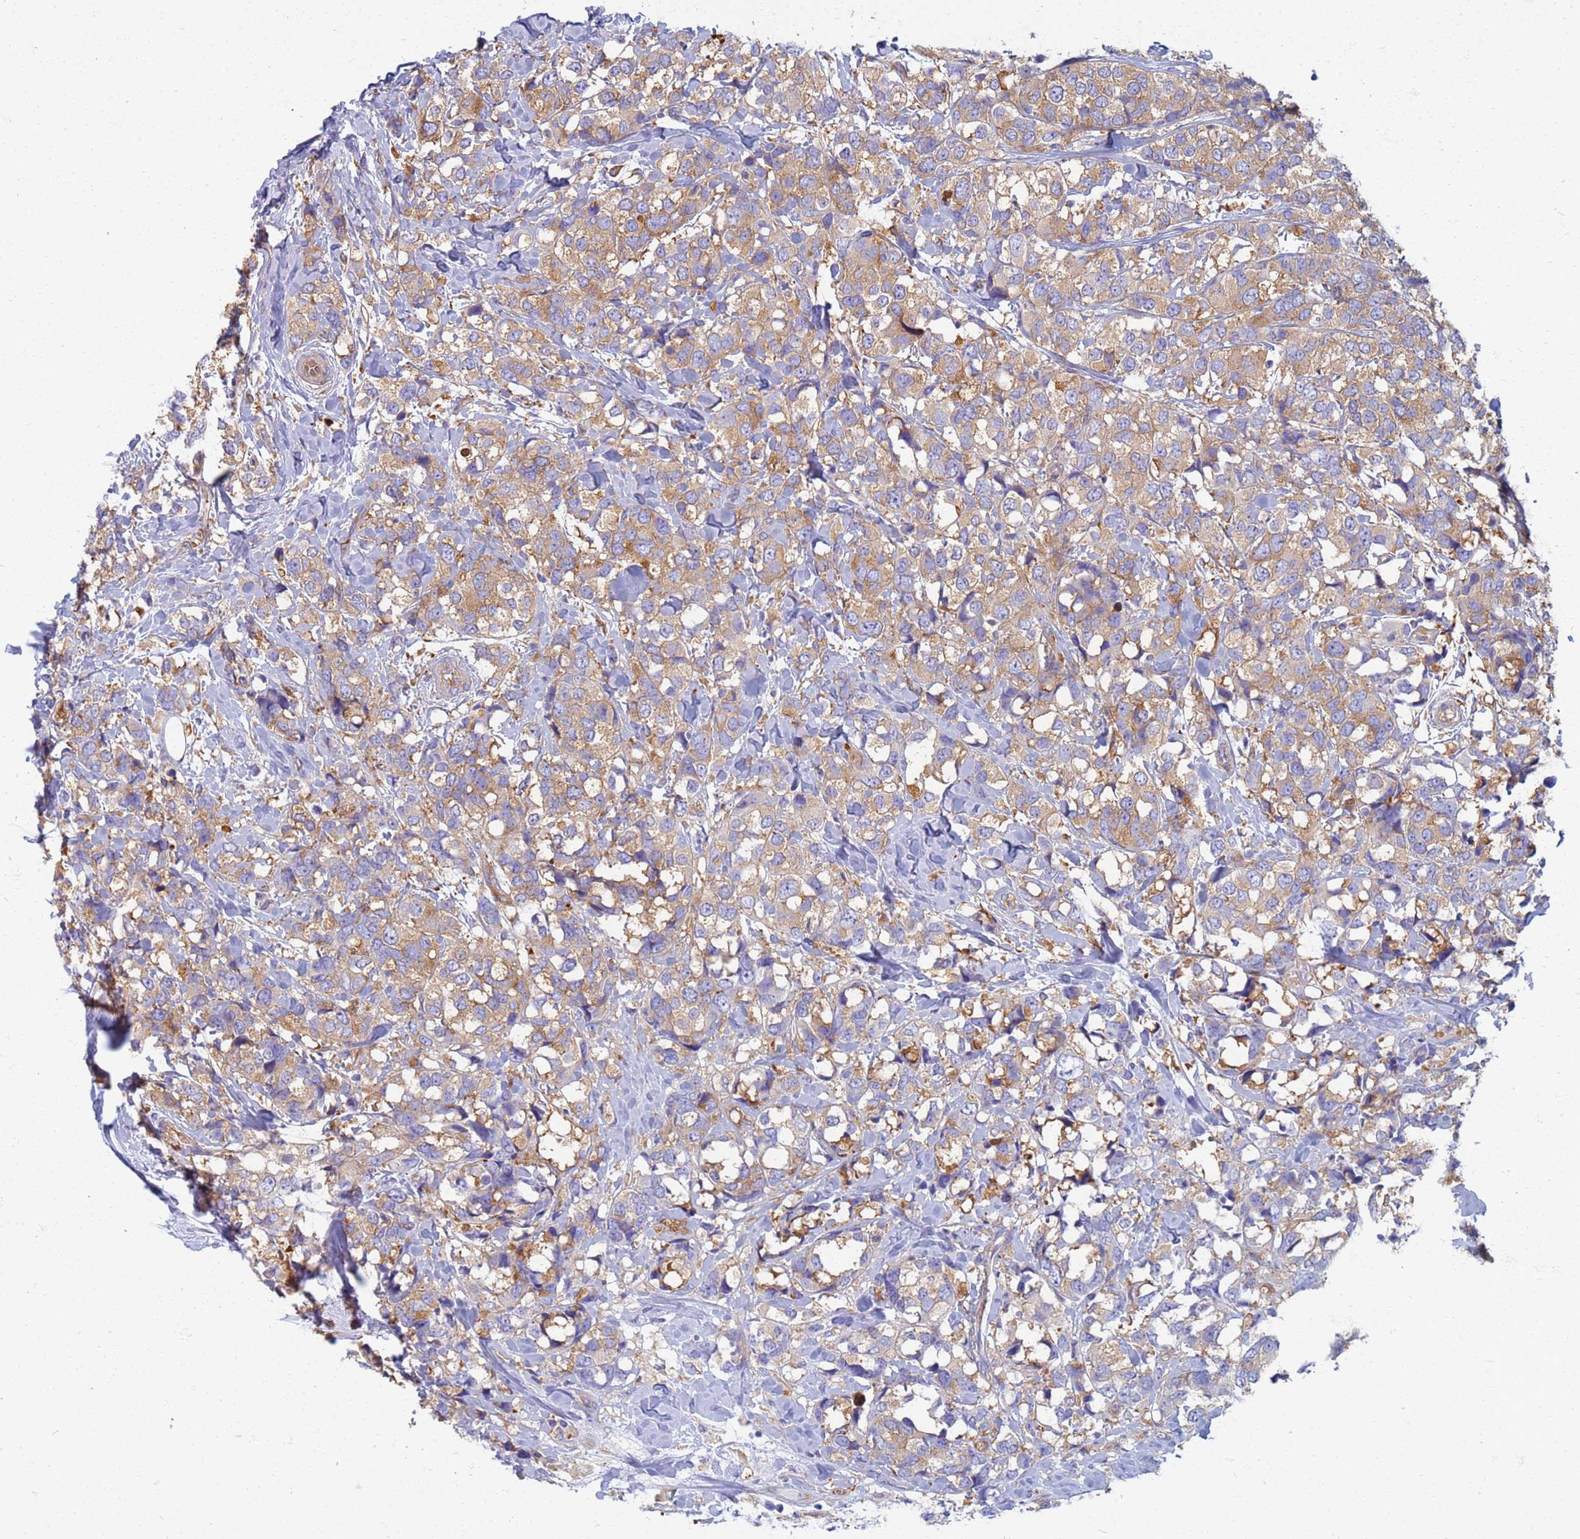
{"staining": {"intensity": "moderate", "quantity": ">75%", "location": "cytoplasmic/membranous"}, "tissue": "breast cancer", "cell_type": "Tumor cells", "image_type": "cancer", "snomed": [{"axis": "morphology", "description": "Lobular carcinoma"}, {"axis": "topography", "description": "Breast"}], "caption": "Human lobular carcinoma (breast) stained for a protein (brown) reveals moderate cytoplasmic/membranous positive expression in approximately >75% of tumor cells.", "gene": "EEA1", "patient": {"sex": "female", "age": 59}}